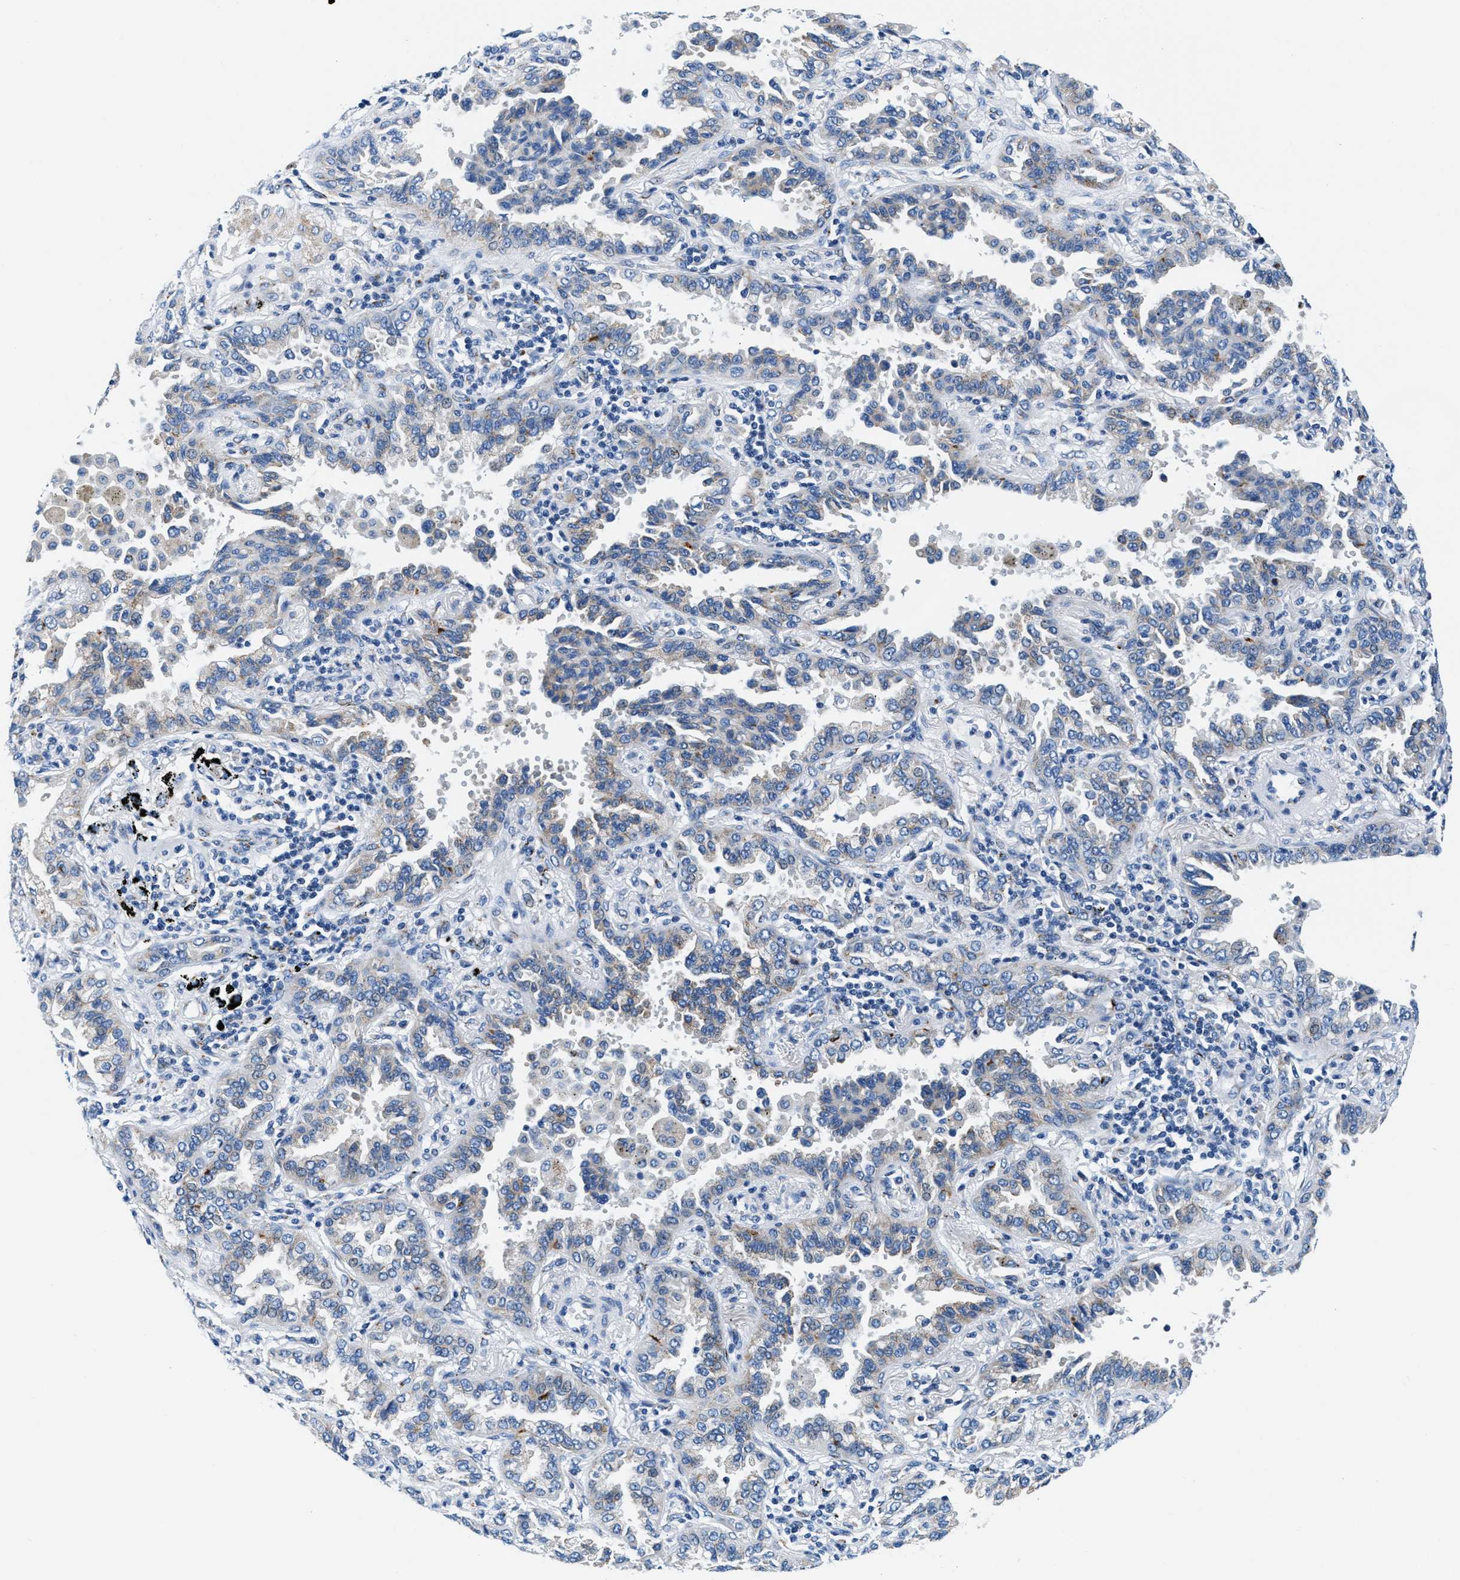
{"staining": {"intensity": "weak", "quantity": "<25%", "location": "cytoplasmic/membranous"}, "tissue": "lung cancer", "cell_type": "Tumor cells", "image_type": "cancer", "snomed": [{"axis": "morphology", "description": "Normal tissue, NOS"}, {"axis": "morphology", "description": "Adenocarcinoma, NOS"}, {"axis": "topography", "description": "Lung"}], "caption": "Immunohistochemistry of human adenocarcinoma (lung) exhibits no staining in tumor cells.", "gene": "VPS53", "patient": {"sex": "male", "age": 59}}